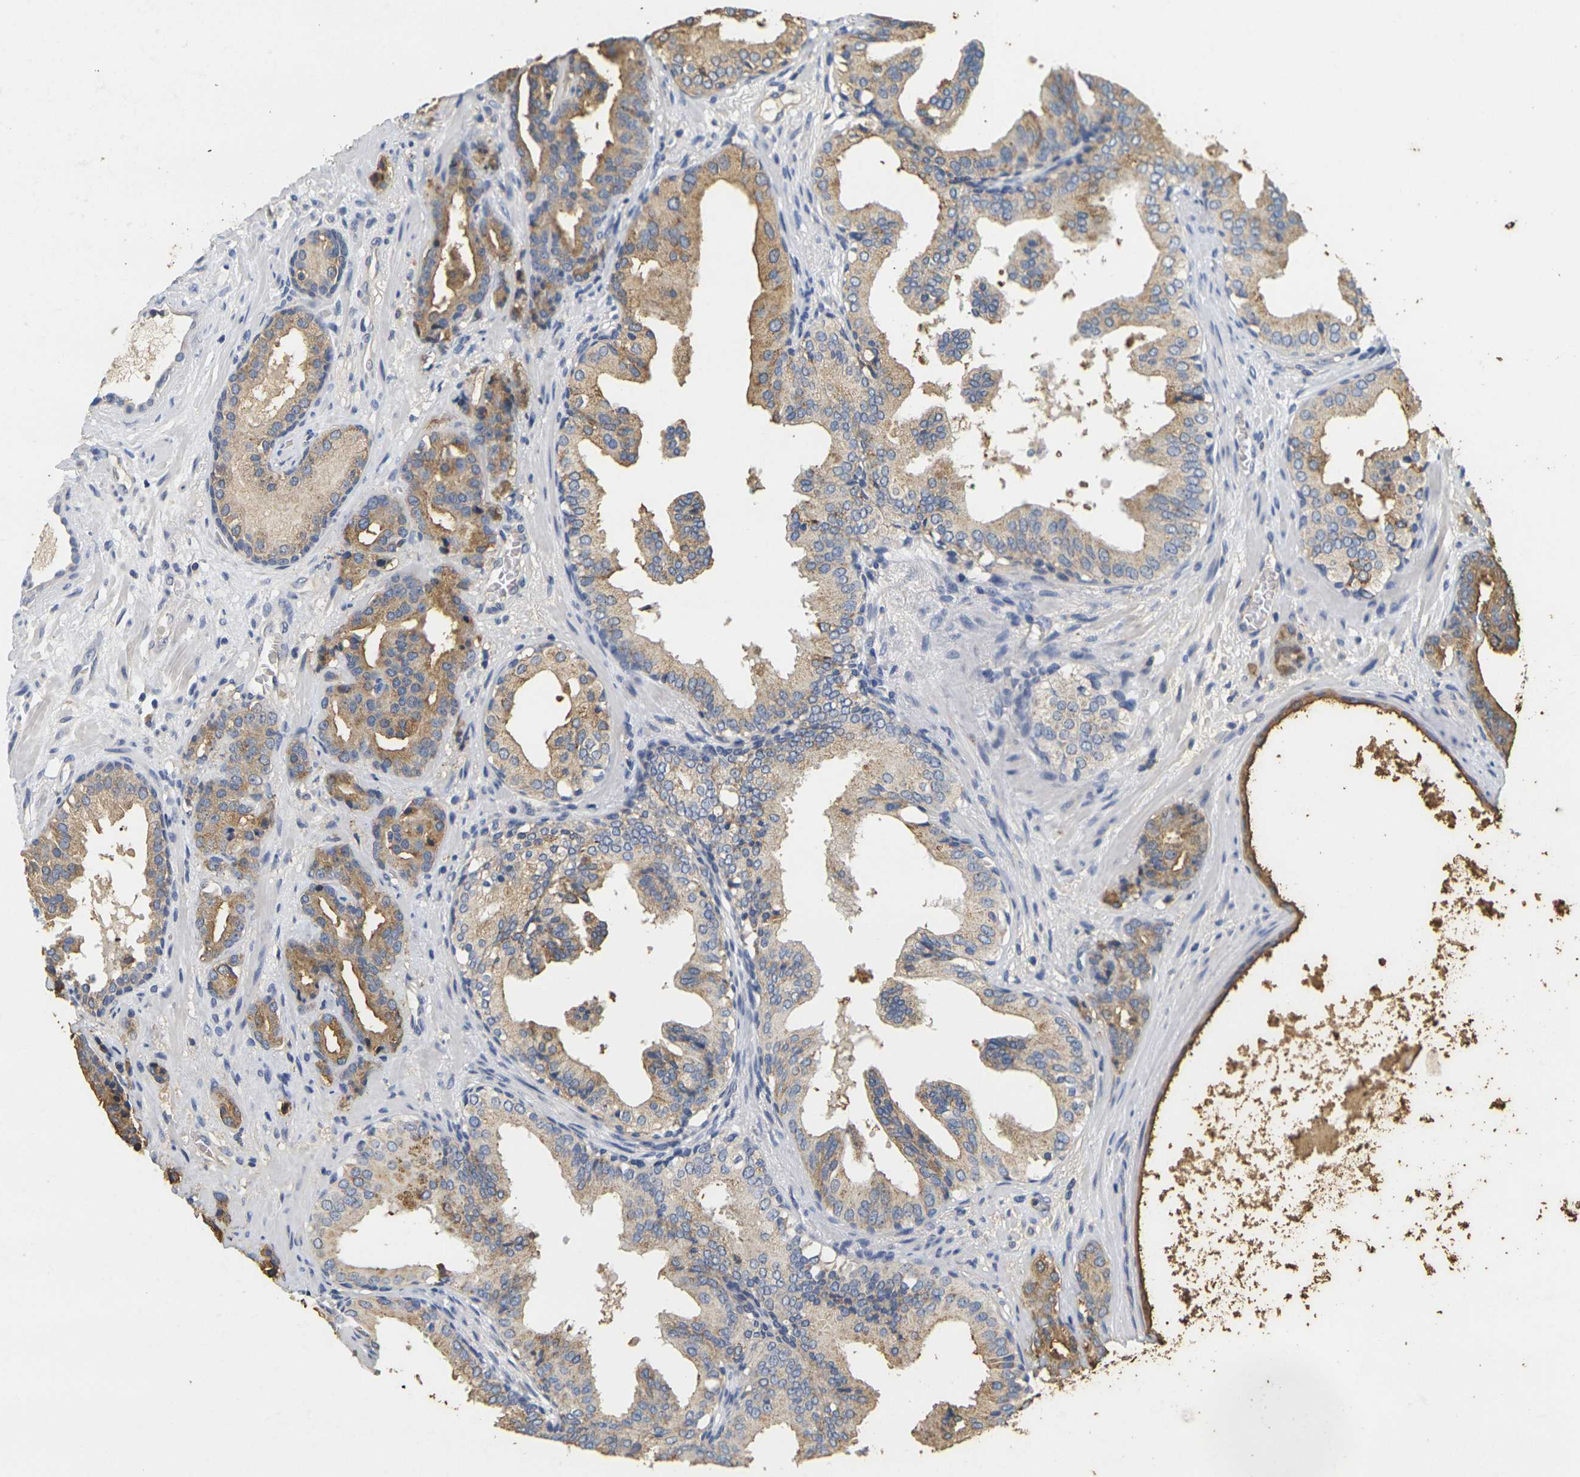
{"staining": {"intensity": "moderate", "quantity": ">75%", "location": "cytoplasmic/membranous"}, "tissue": "prostate cancer", "cell_type": "Tumor cells", "image_type": "cancer", "snomed": [{"axis": "morphology", "description": "Adenocarcinoma, Low grade"}, {"axis": "topography", "description": "Prostate"}], "caption": "Immunohistochemical staining of human prostate cancer (low-grade adenocarcinoma) demonstrates moderate cytoplasmic/membranous protein staining in approximately >75% of tumor cells. Nuclei are stained in blue.", "gene": "KLK5", "patient": {"sex": "male", "age": 63}}